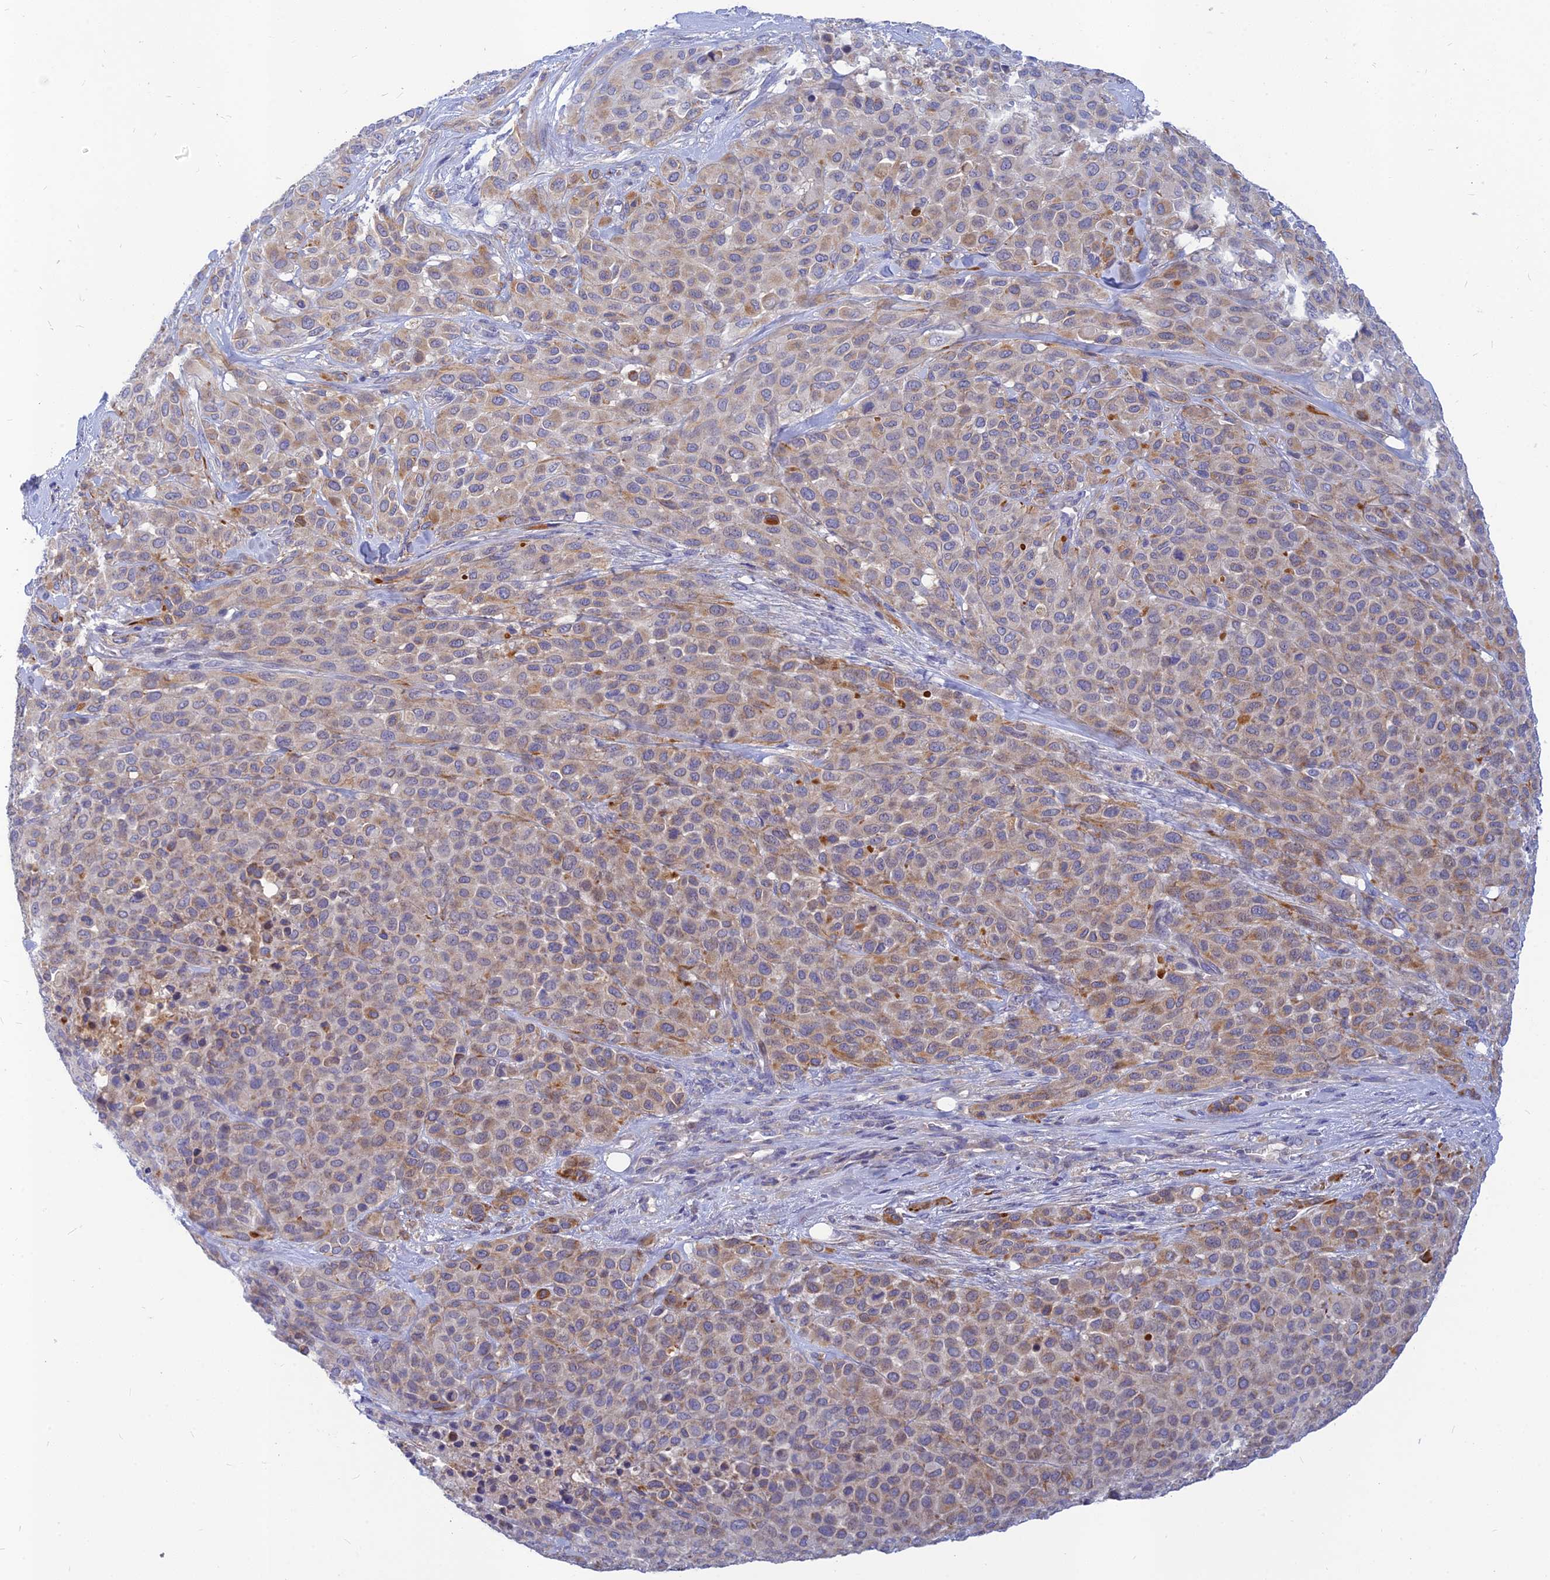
{"staining": {"intensity": "moderate", "quantity": ">75%", "location": "cytoplasmic/membranous"}, "tissue": "melanoma", "cell_type": "Tumor cells", "image_type": "cancer", "snomed": [{"axis": "morphology", "description": "Malignant melanoma, Metastatic site"}, {"axis": "topography", "description": "Skin"}], "caption": "Approximately >75% of tumor cells in malignant melanoma (metastatic site) display moderate cytoplasmic/membranous protein expression as visualized by brown immunohistochemical staining.", "gene": "CACNA1B", "patient": {"sex": "female", "age": 81}}